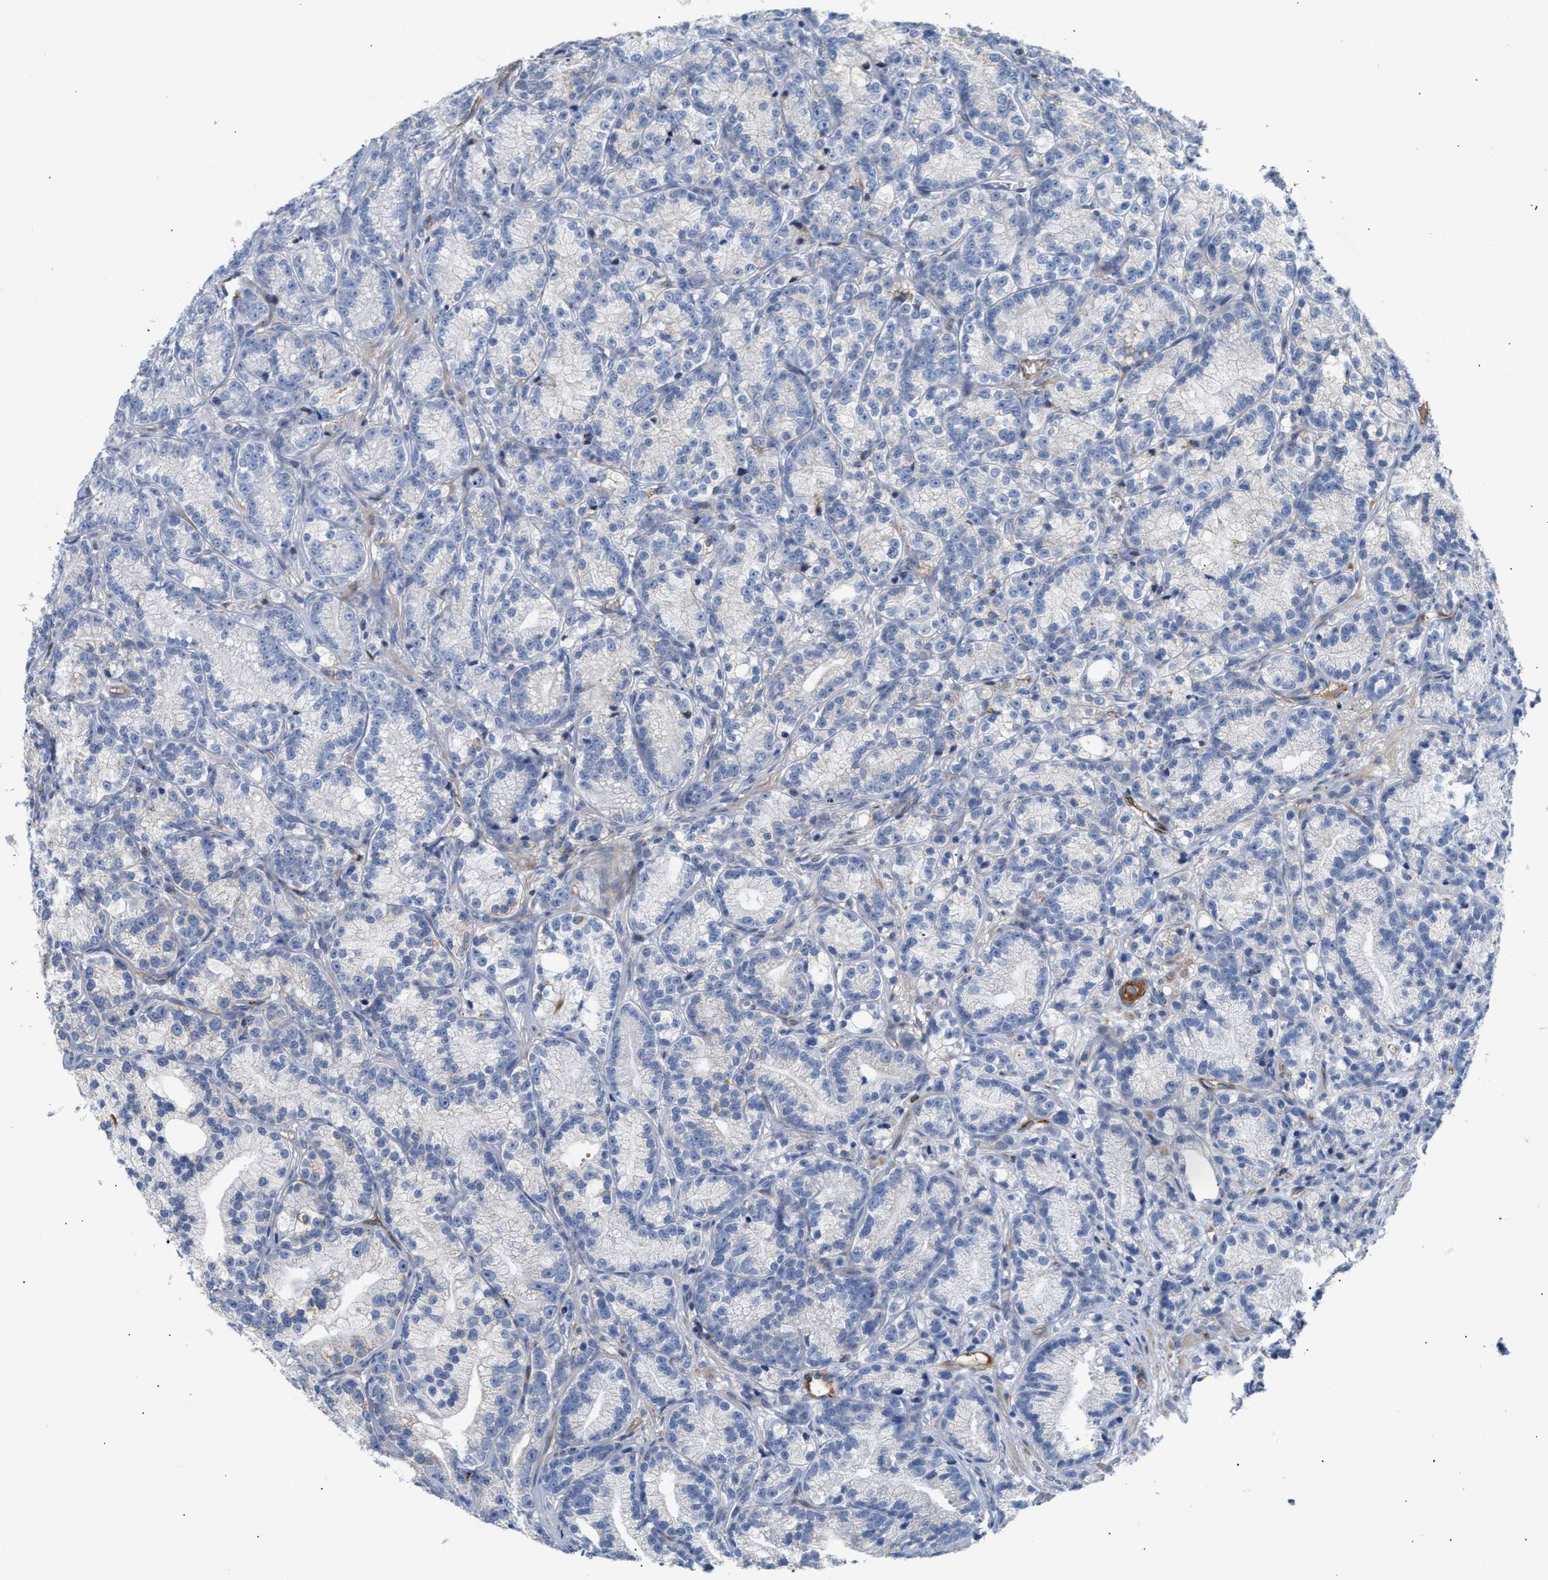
{"staining": {"intensity": "negative", "quantity": "none", "location": "none"}, "tissue": "prostate cancer", "cell_type": "Tumor cells", "image_type": "cancer", "snomed": [{"axis": "morphology", "description": "Adenocarcinoma, Low grade"}, {"axis": "topography", "description": "Prostate"}], "caption": "This is an IHC micrograph of human prostate cancer. There is no positivity in tumor cells.", "gene": "TFPI", "patient": {"sex": "male", "age": 89}}